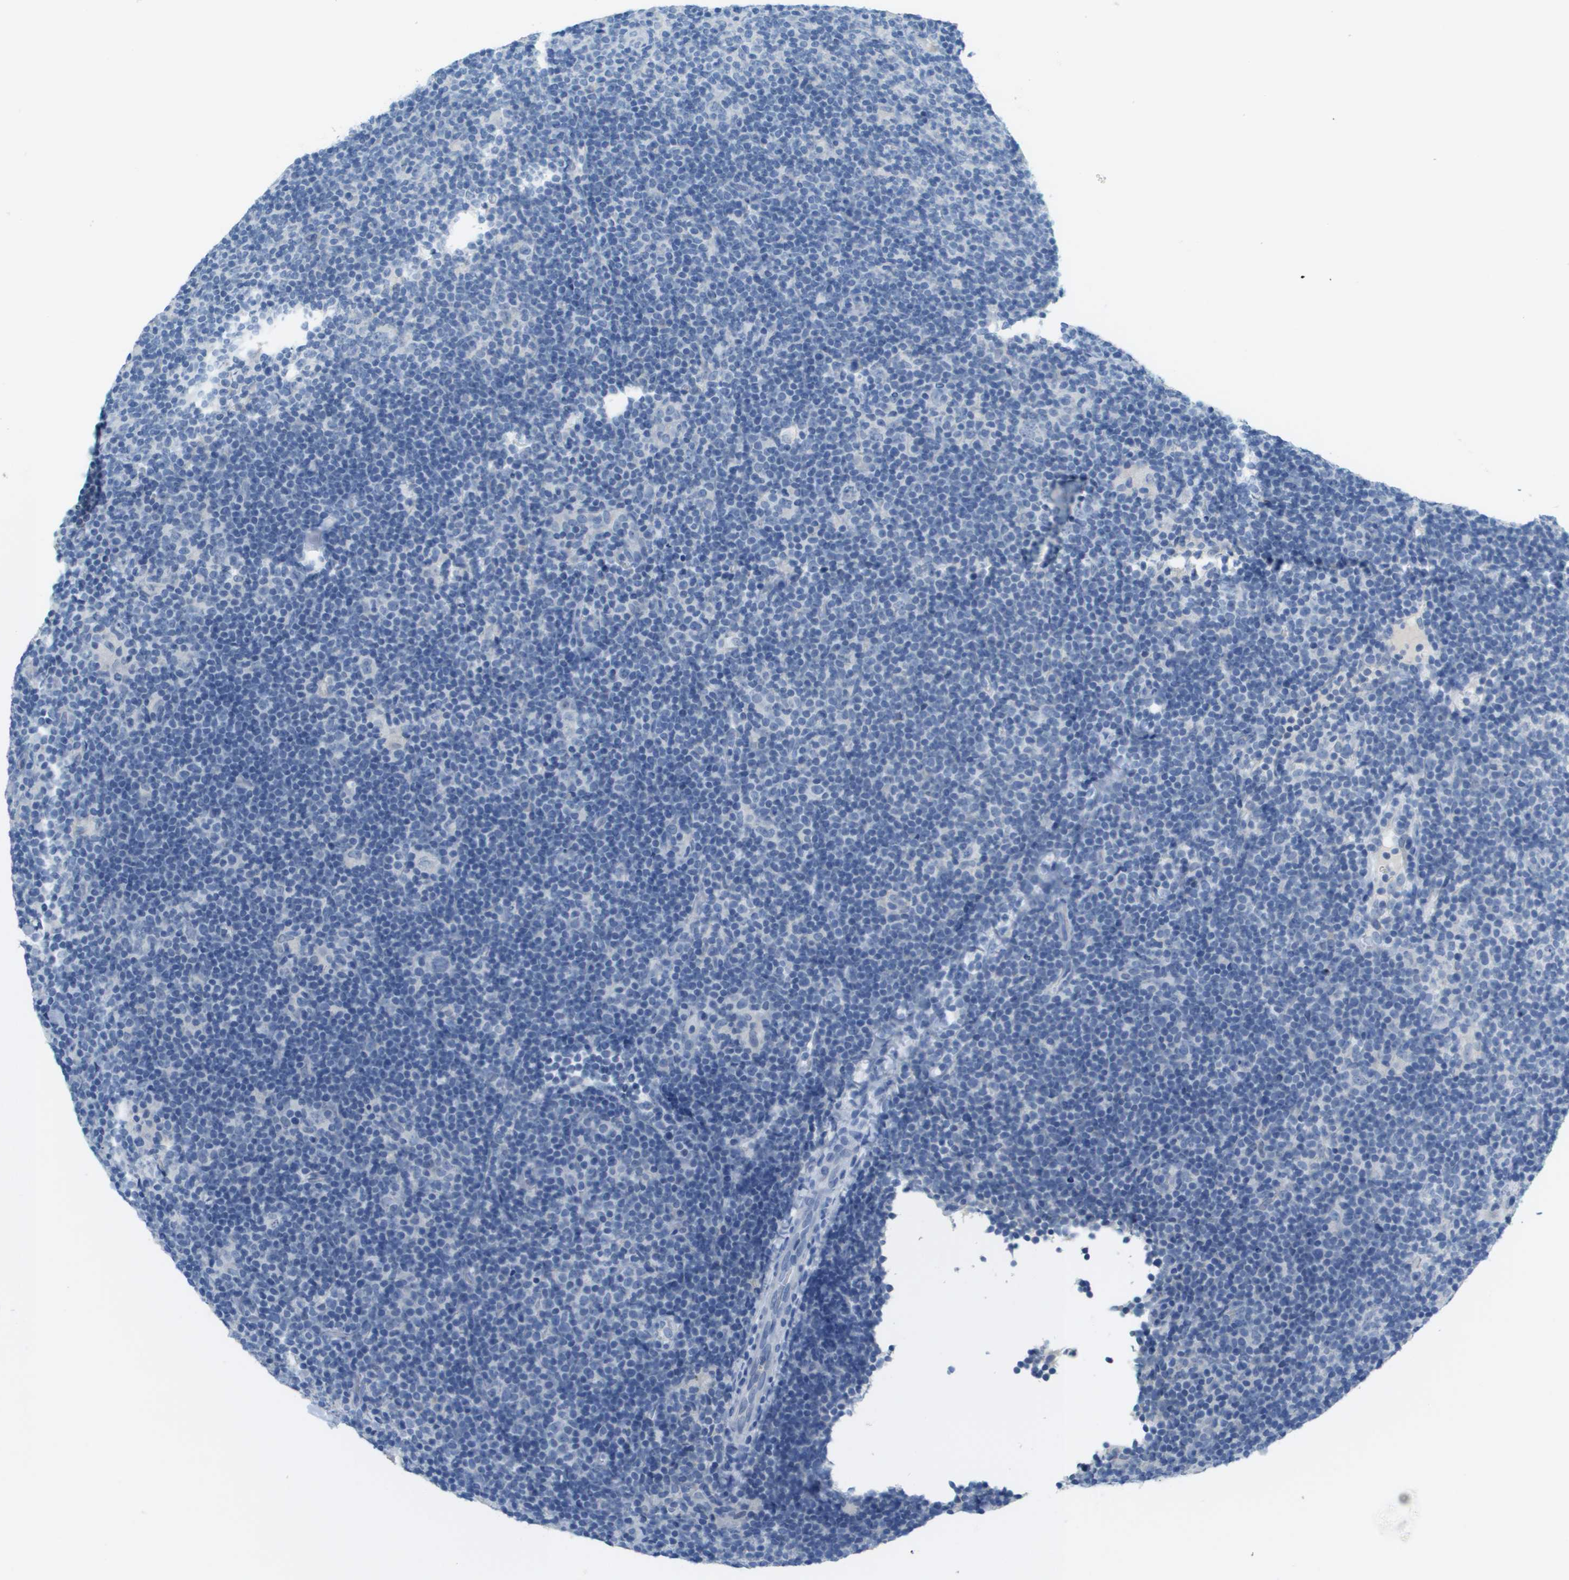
{"staining": {"intensity": "negative", "quantity": "none", "location": "none"}, "tissue": "lymphoma", "cell_type": "Tumor cells", "image_type": "cancer", "snomed": [{"axis": "morphology", "description": "Hodgkin's disease, NOS"}, {"axis": "topography", "description": "Lymph node"}], "caption": "Hodgkin's disease was stained to show a protein in brown. There is no significant positivity in tumor cells.", "gene": "PTGDR2", "patient": {"sex": "female", "age": 57}}